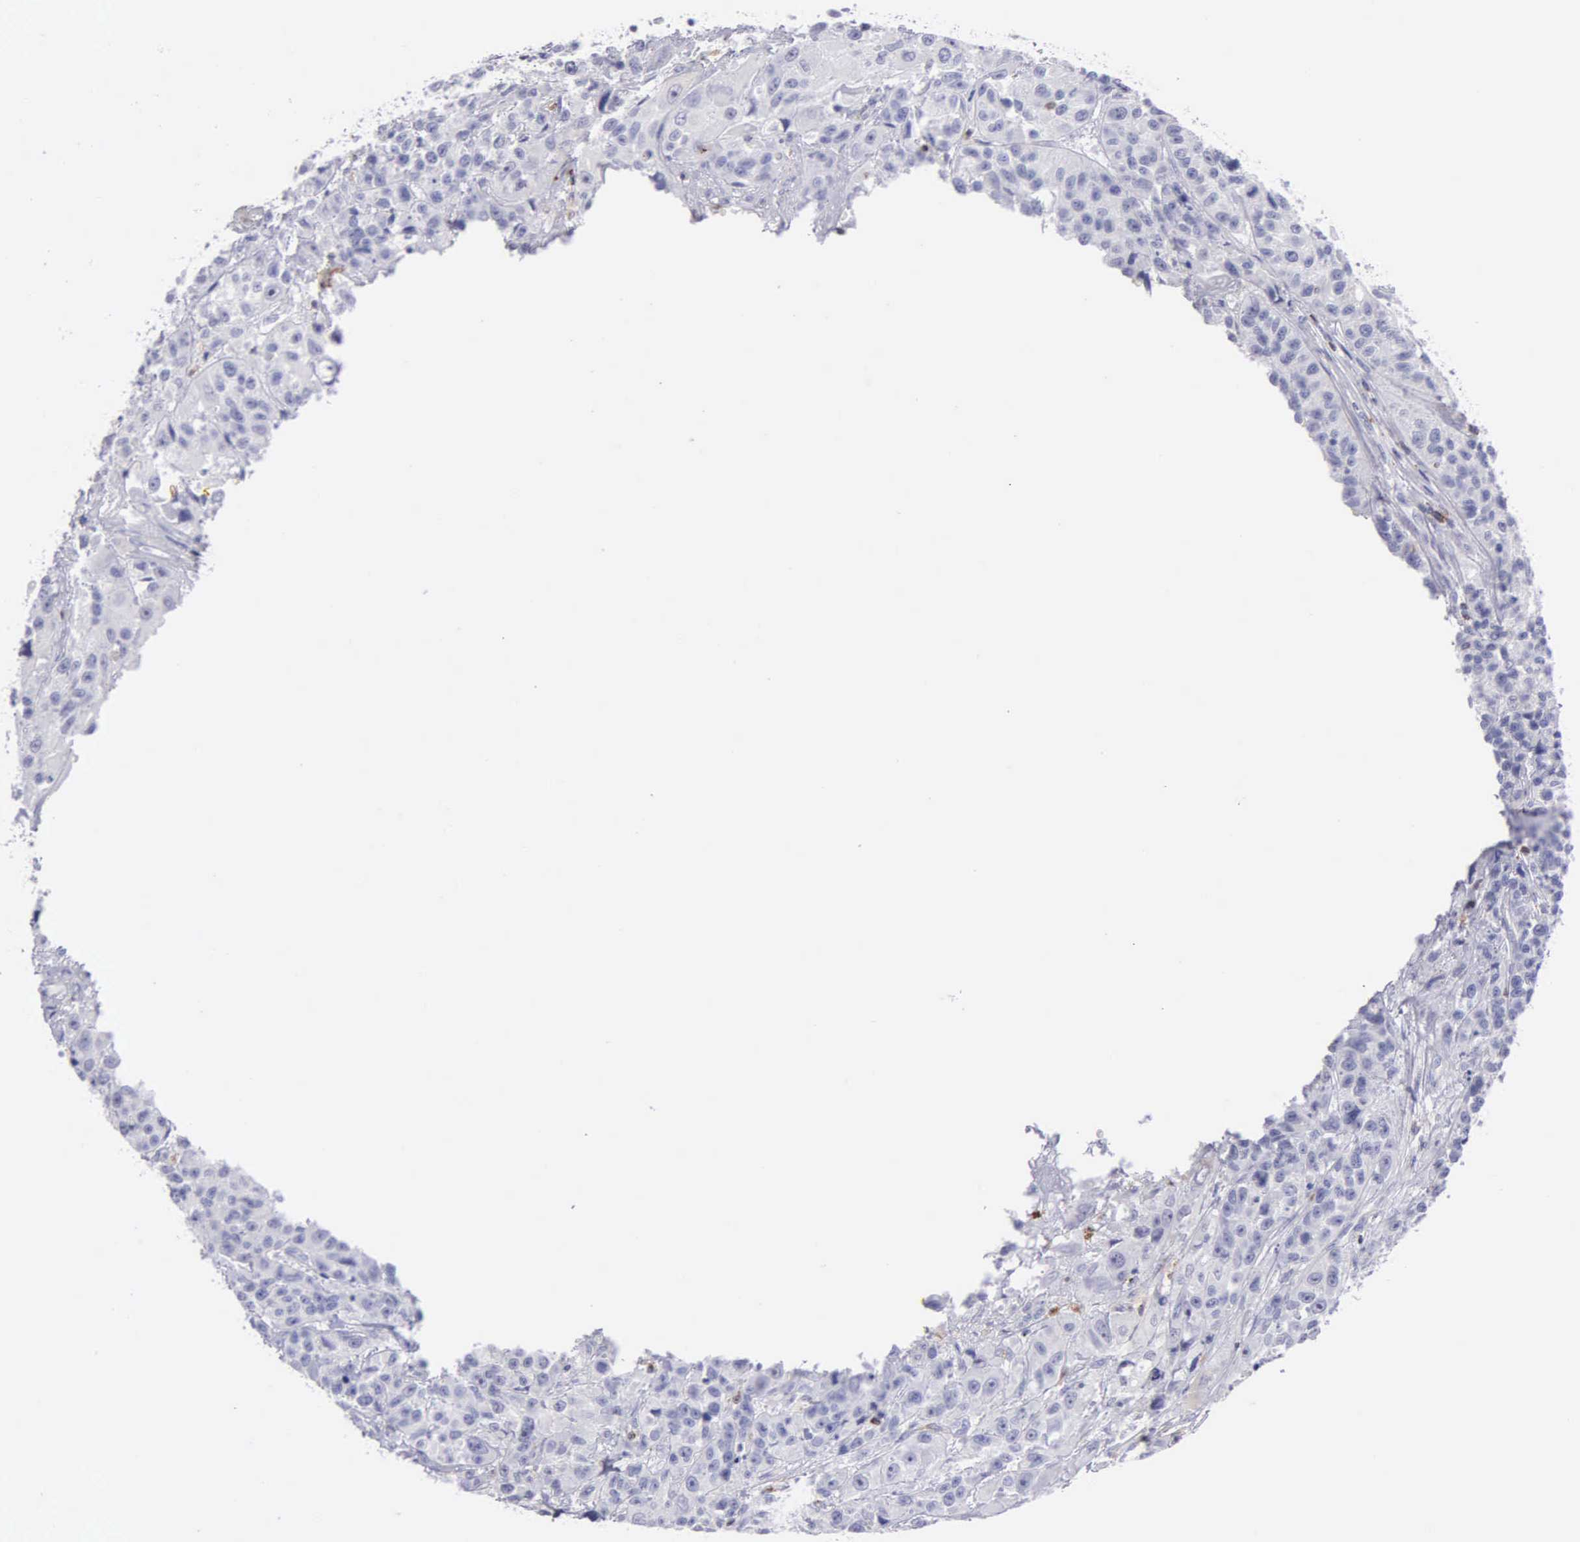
{"staining": {"intensity": "negative", "quantity": "none", "location": "none"}, "tissue": "urothelial cancer", "cell_type": "Tumor cells", "image_type": "cancer", "snomed": [{"axis": "morphology", "description": "Urothelial carcinoma, High grade"}, {"axis": "topography", "description": "Urinary bladder"}], "caption": "The image exhibits no staining of tumor cells in urothelial carcinoma (high-grade).", "gene": "SRGN", "patient": {"sex": "female", "age": 81}}